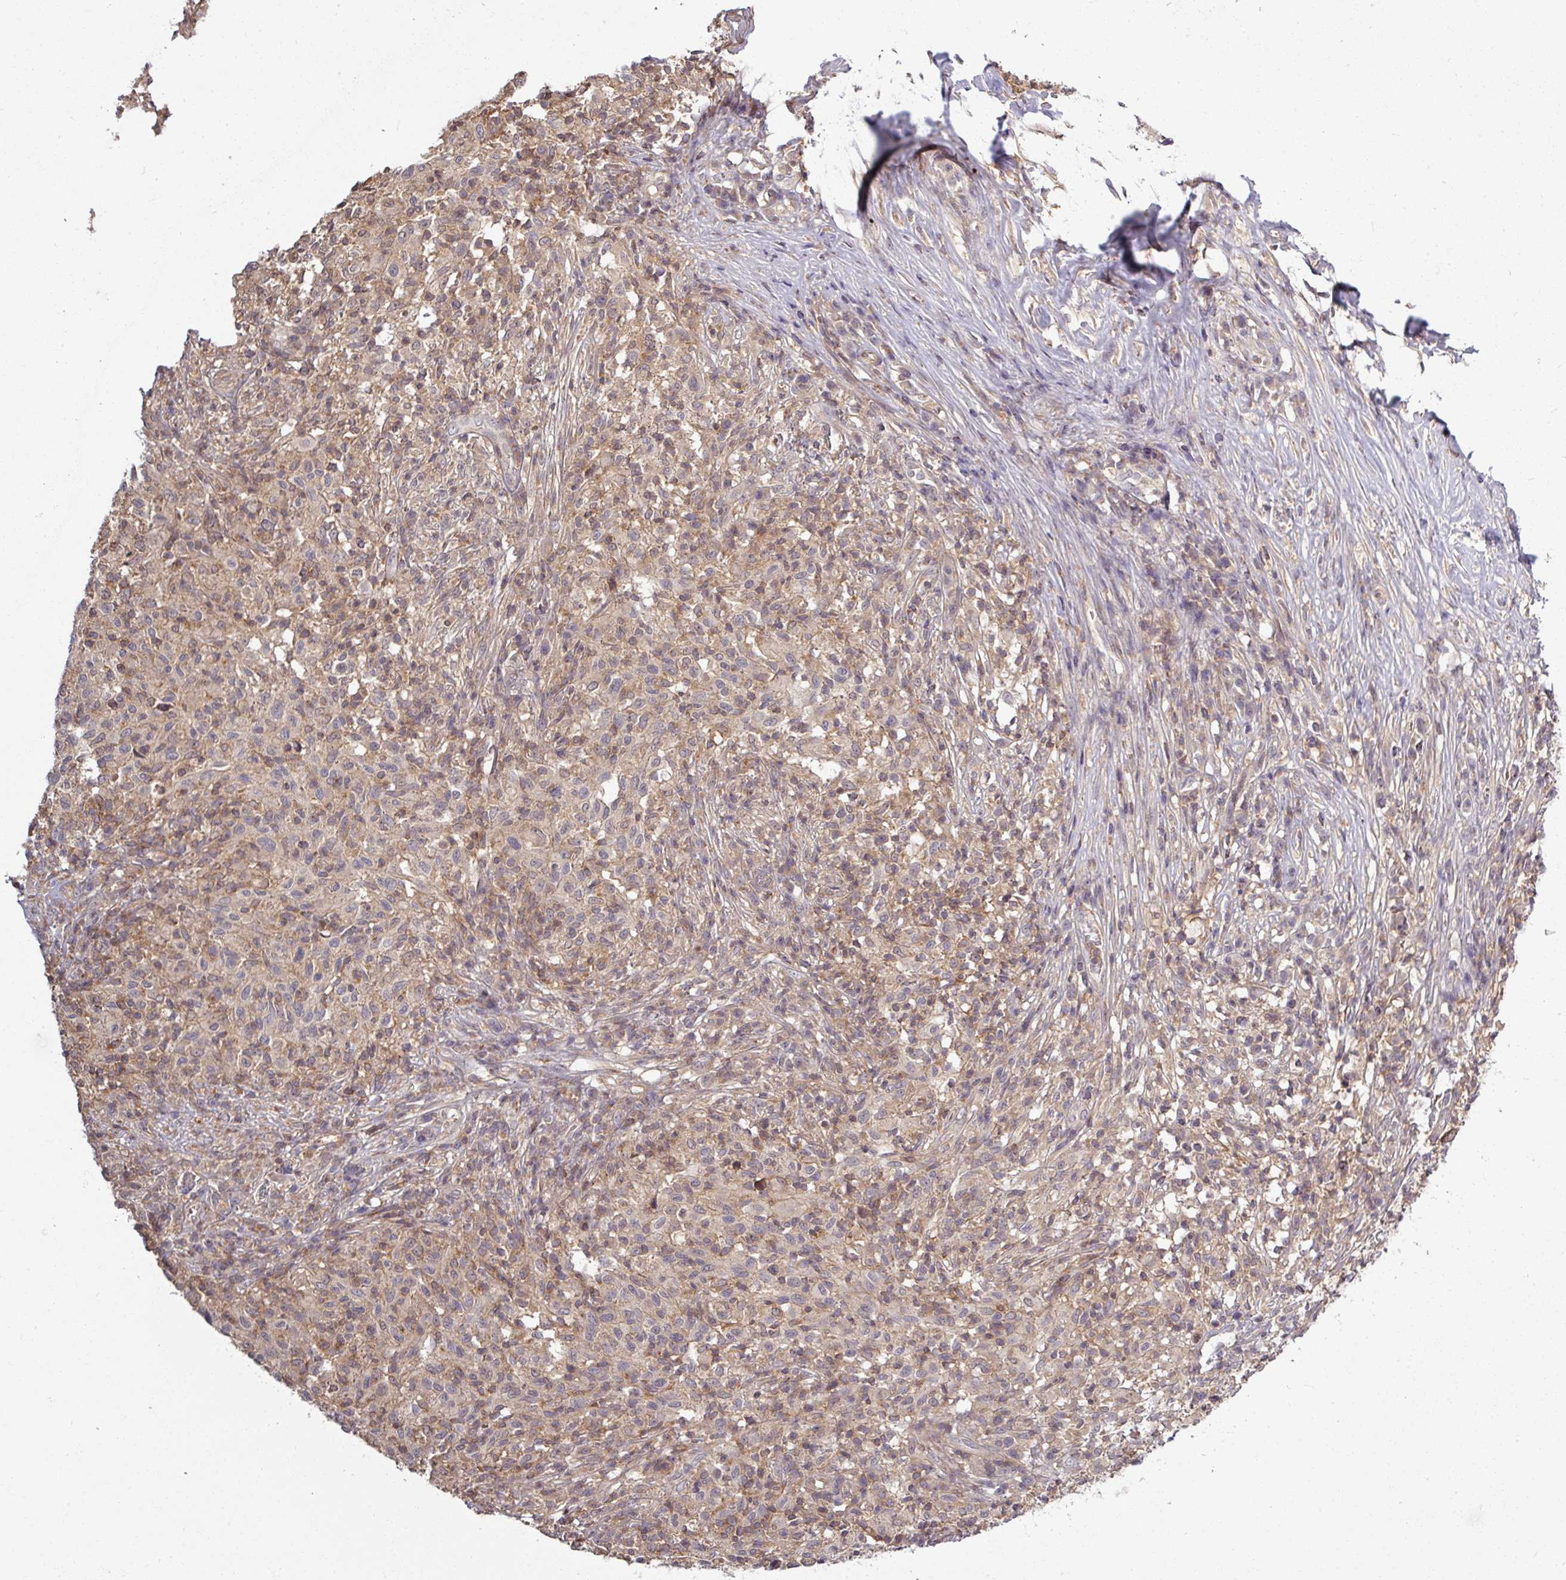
{"staining": {"intensity": "weak", "quantity": "<25%", "location": "cytoplasmic/membranous"}, "tissue": "melanoma", "cell_type": "Tumor cells", "image_type": "cancer", "snomed": [{"axis": "morphology", "description": "Malignant melanoma, NOS"}, {"axis": "topography", "description": "Skin"}], "caption": "This image is of melanoma stained with immunohistochemistry (IHC) to label a protein in brown with the nuclei are counter-stained blue. There is no staining in tumor cells. The staining is performed using DAB (3,3'-diaminobenzidine) brown chromogen with nuclei counter-stained in using hematoxylin.", "gene": "TUSC3", "patient": {"sex": "male", "age": 66}}